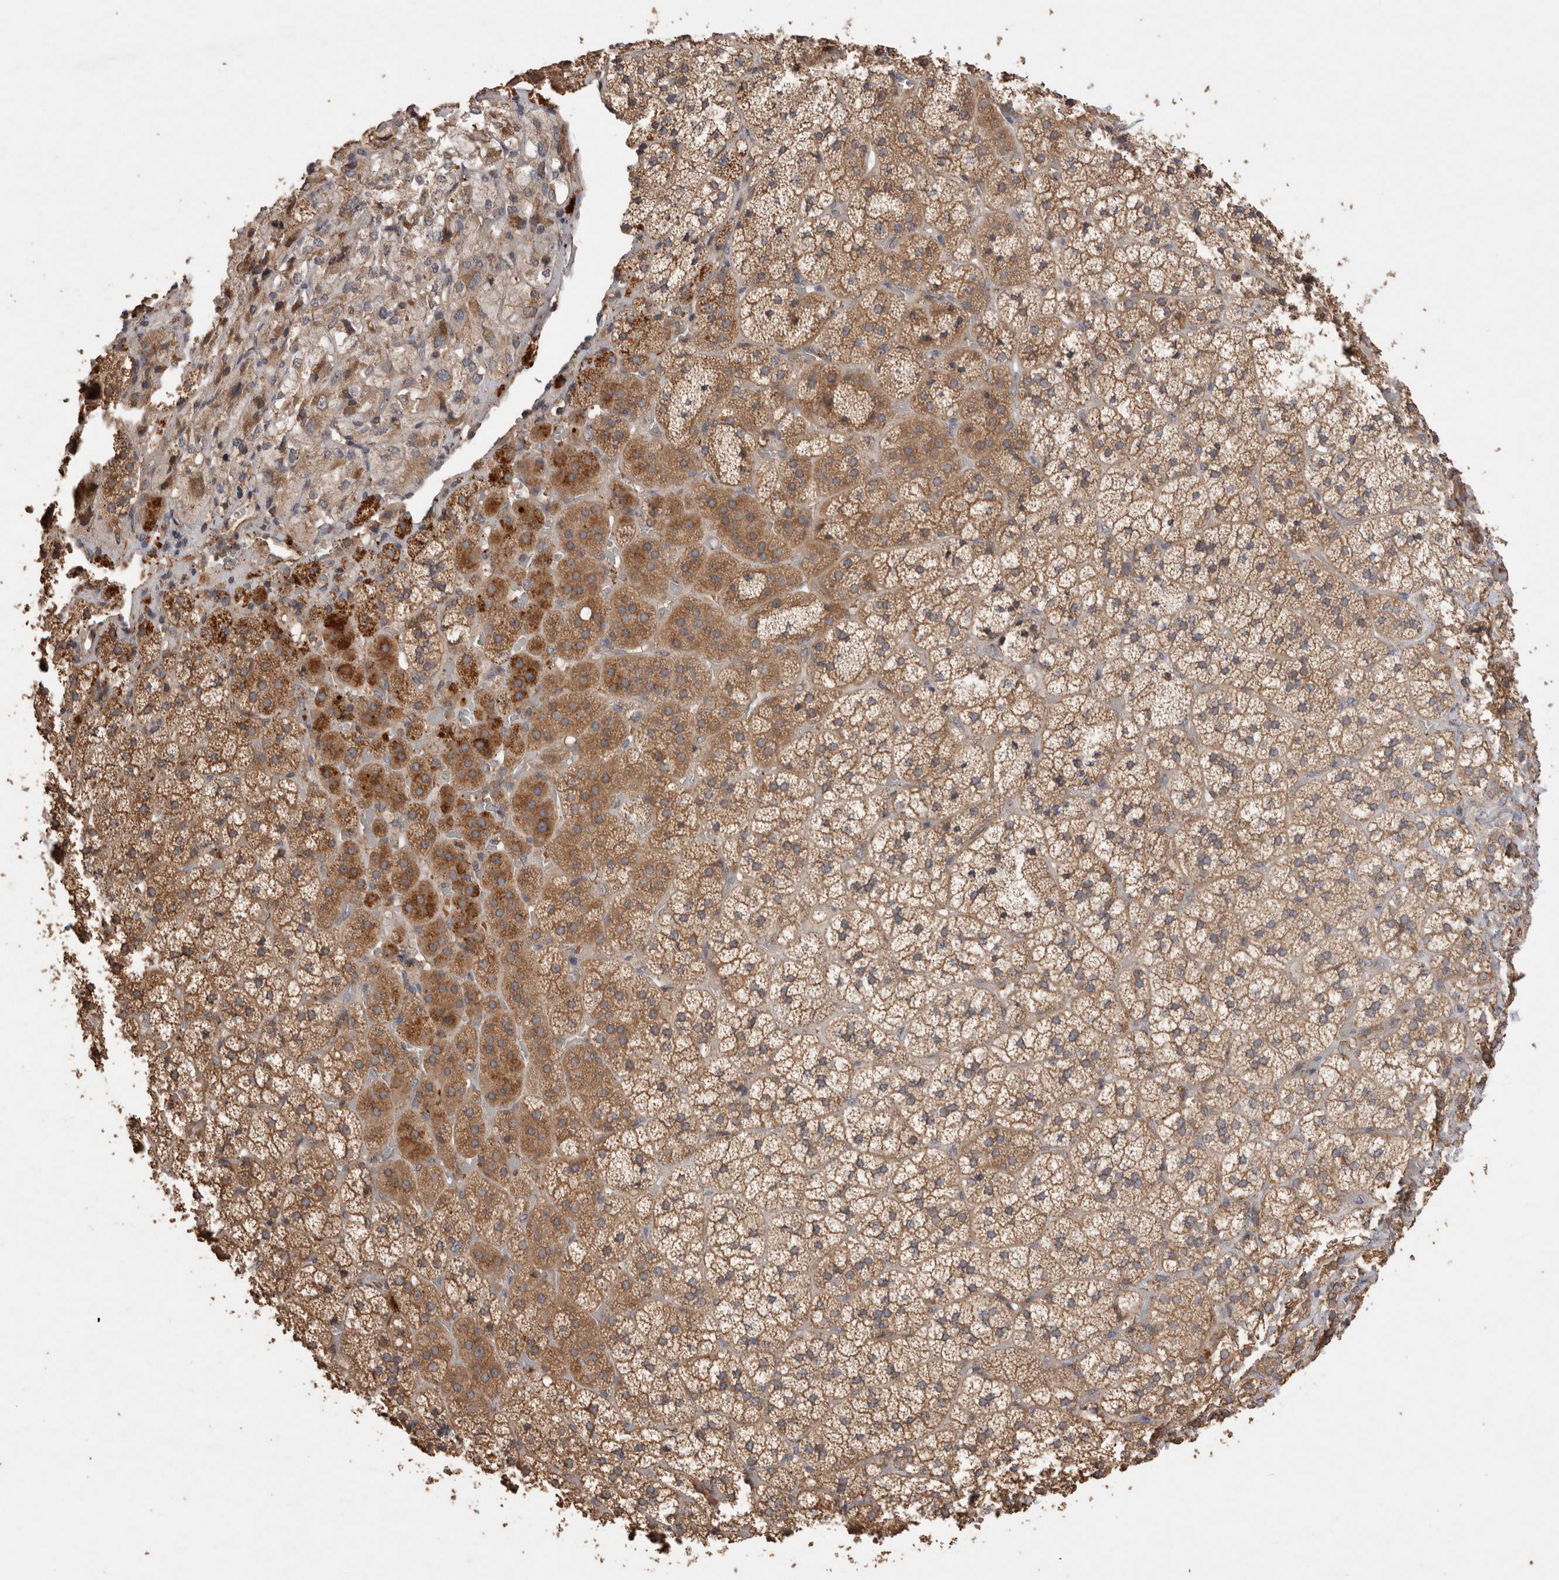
{"staining": {"intensity": "moderate", "quantity": ">75%", "location": "cytoplasmic/membranous"}, "tissue": "adrenal gland", "cell_type": "Glandular cells", "image_type": "normal", "snomed": [{"axis": "morphology", "description": "Normal tissue, NOS"}, {"axis": "topography", "description": "Adrenal gland"}], "caption": "Brown immunohistochemical staining in normal adrenal gland reveals moderate cytoplasmic/membranous expression in about >75% of glandular cells. The staining is performed using DAB (3,3'-diaminobenzidine) brown chromogen to label protein expression. The nuclei are counter-stained blue using hematoxylin.", "gene": "SNX31", "patient": {"sex": "female", "age": 44}}